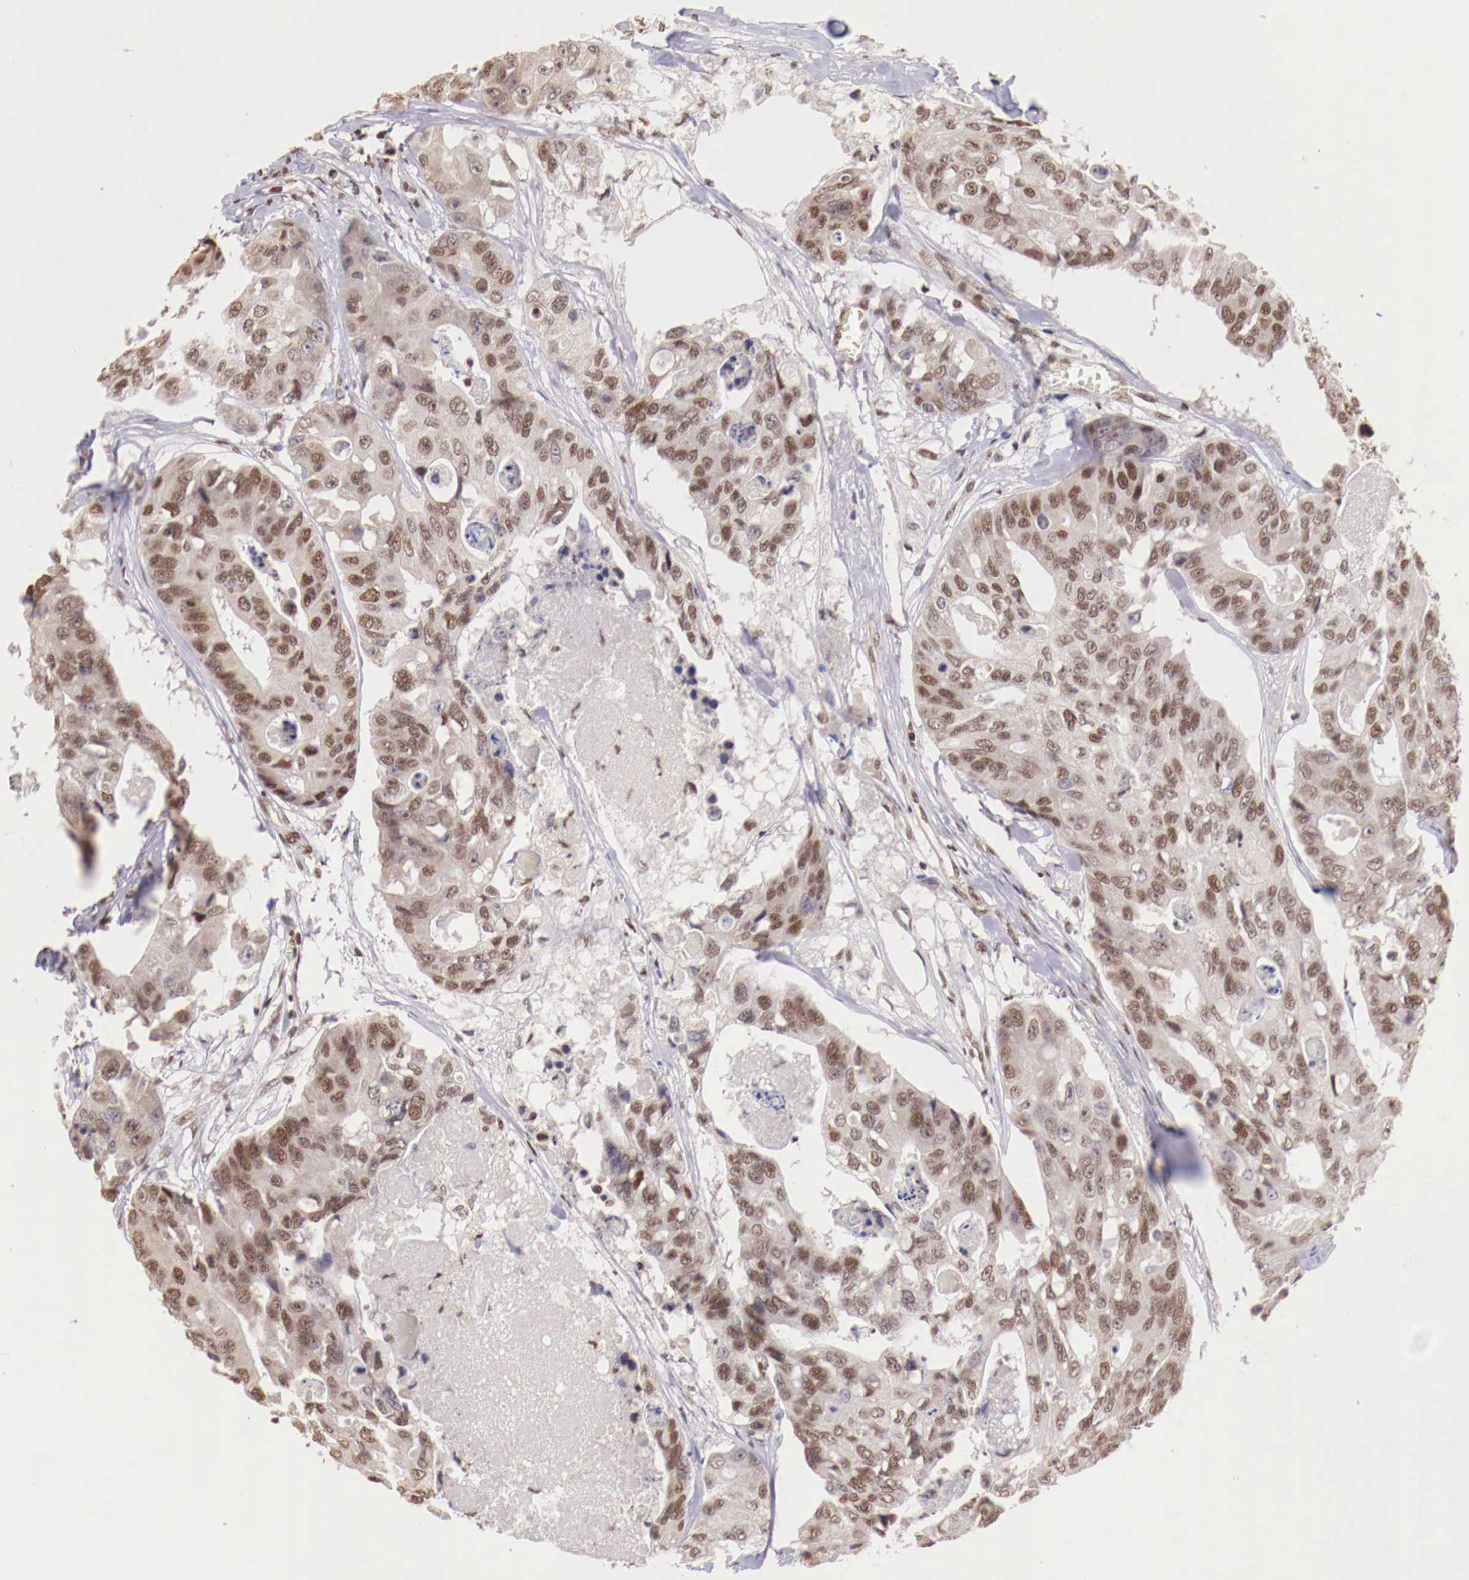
{"staining": {"intensity": "moderate", "quantity": ">75%", "location": "nuclear"}, "tissue": "colorectal cancer", "cell_type": "Tumor cells", "image_type": "cancer", "snomed": [{"axis": "morphology", "description": "Adenocarcinoma, NOS"}, {"axis": "topography", "description": "Colon"}], "caption": "IHC (DAB) staining of colorectal adenocarcinoma reveals moderate nuclear protein positivity in approximately >75% of tumor cells.", "gene": "SP1", "patient": {"sex": "female", "age": 86}}